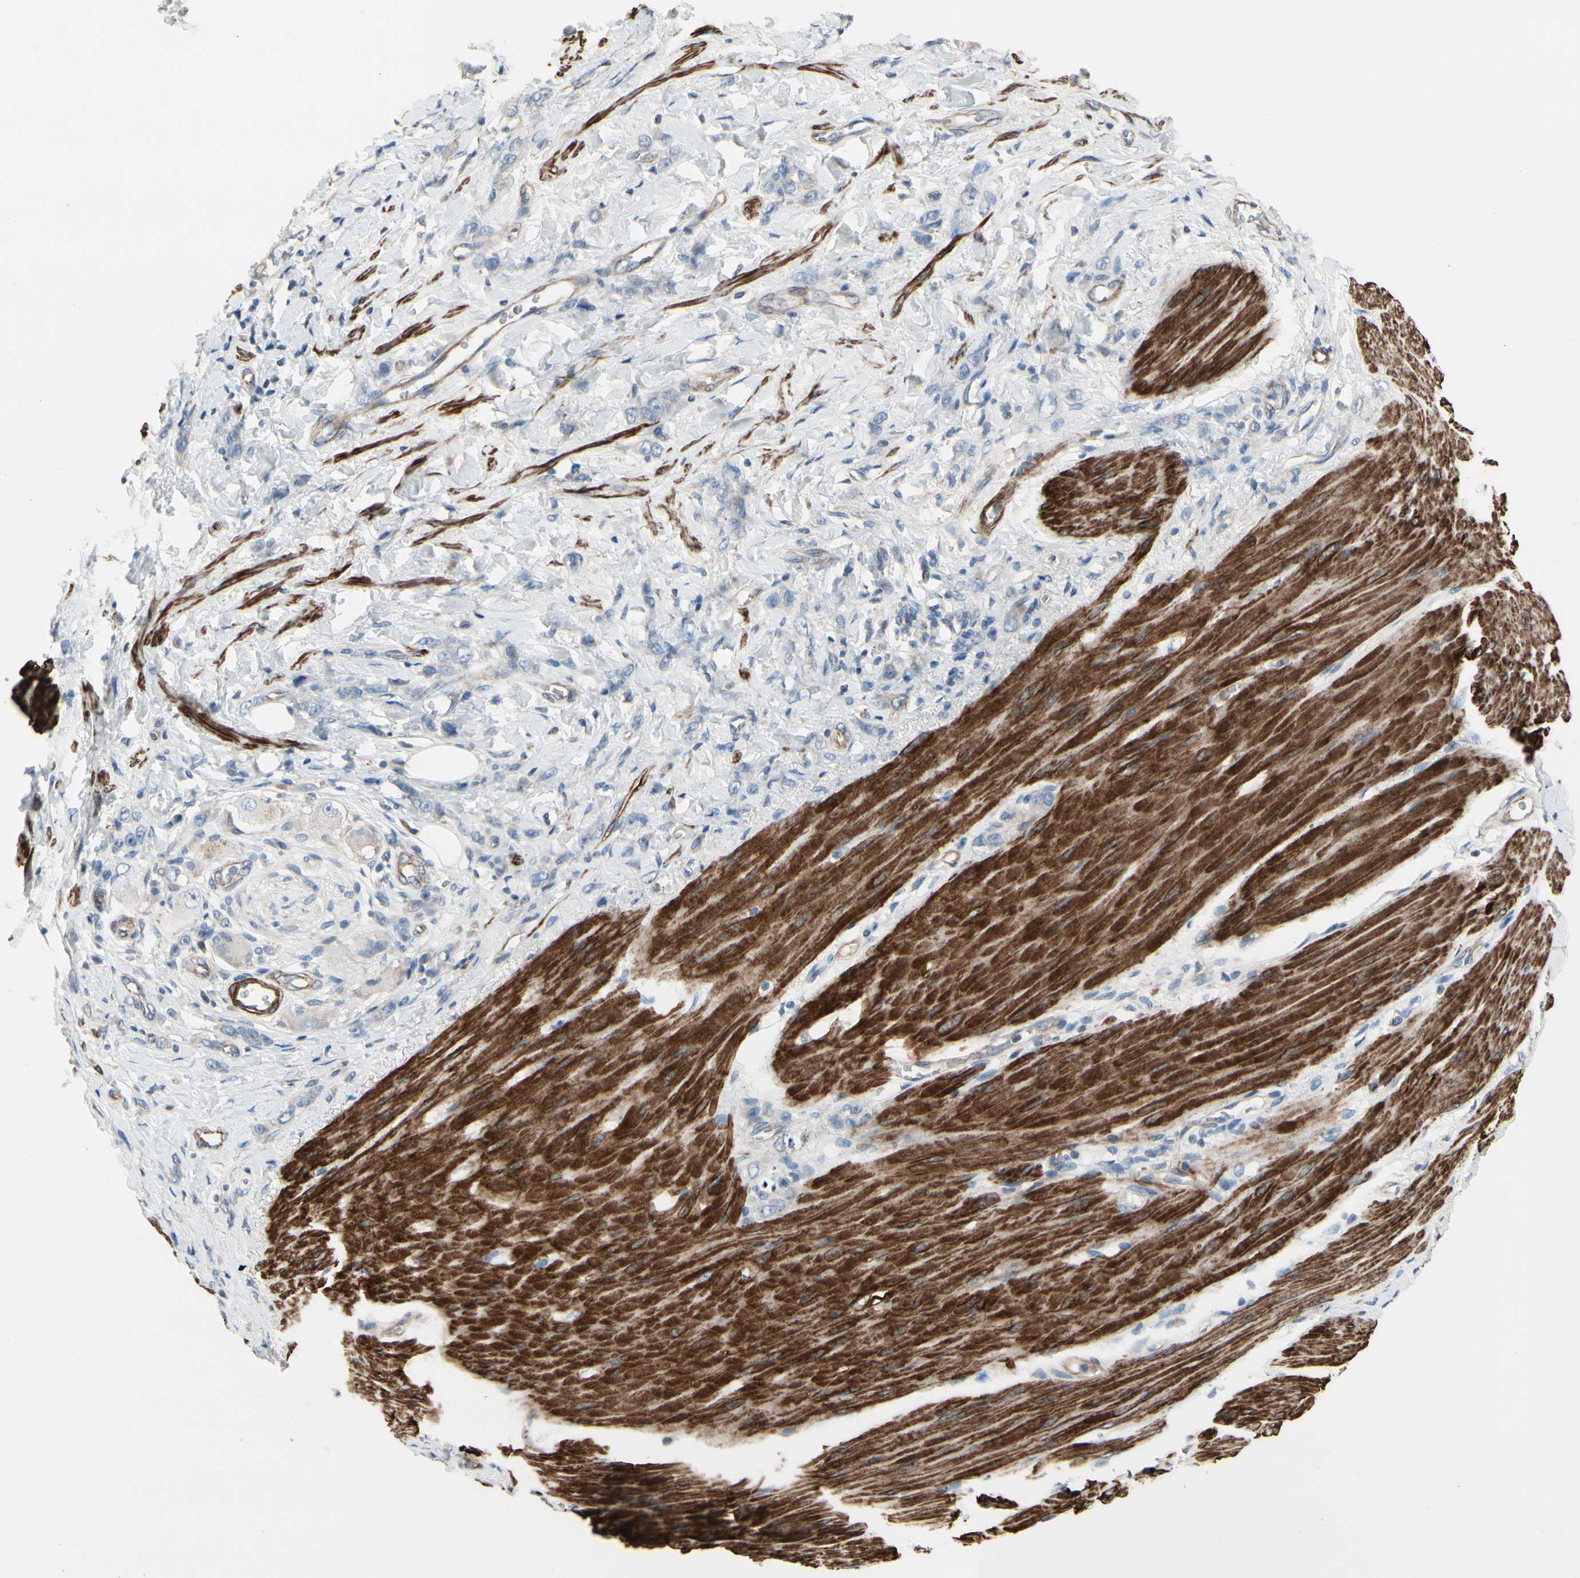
{"staining": {"intensity": "negative", "quantity": "none", "location": "none"}, "tissue": "stomach cancer", "cell_type": "Tumor cells", "image_type": "cancer", "snomed": [{"axis": "morphology", "description": "Adenocarcinoma, NOS"}, {"axis": "topography", "description": "Stomach"}], "caption": "Tumor cells show no significant expression in adenocarcinoma (stomach). Brightfield microscopy of immunohistochemistry stained with DAB (3,3'-diaminobenzidine) (brown) and hematoxylin (blue), captured at high magnification.", "gene": "TPM1", "patient": {"sex": "male", "age": 82}}